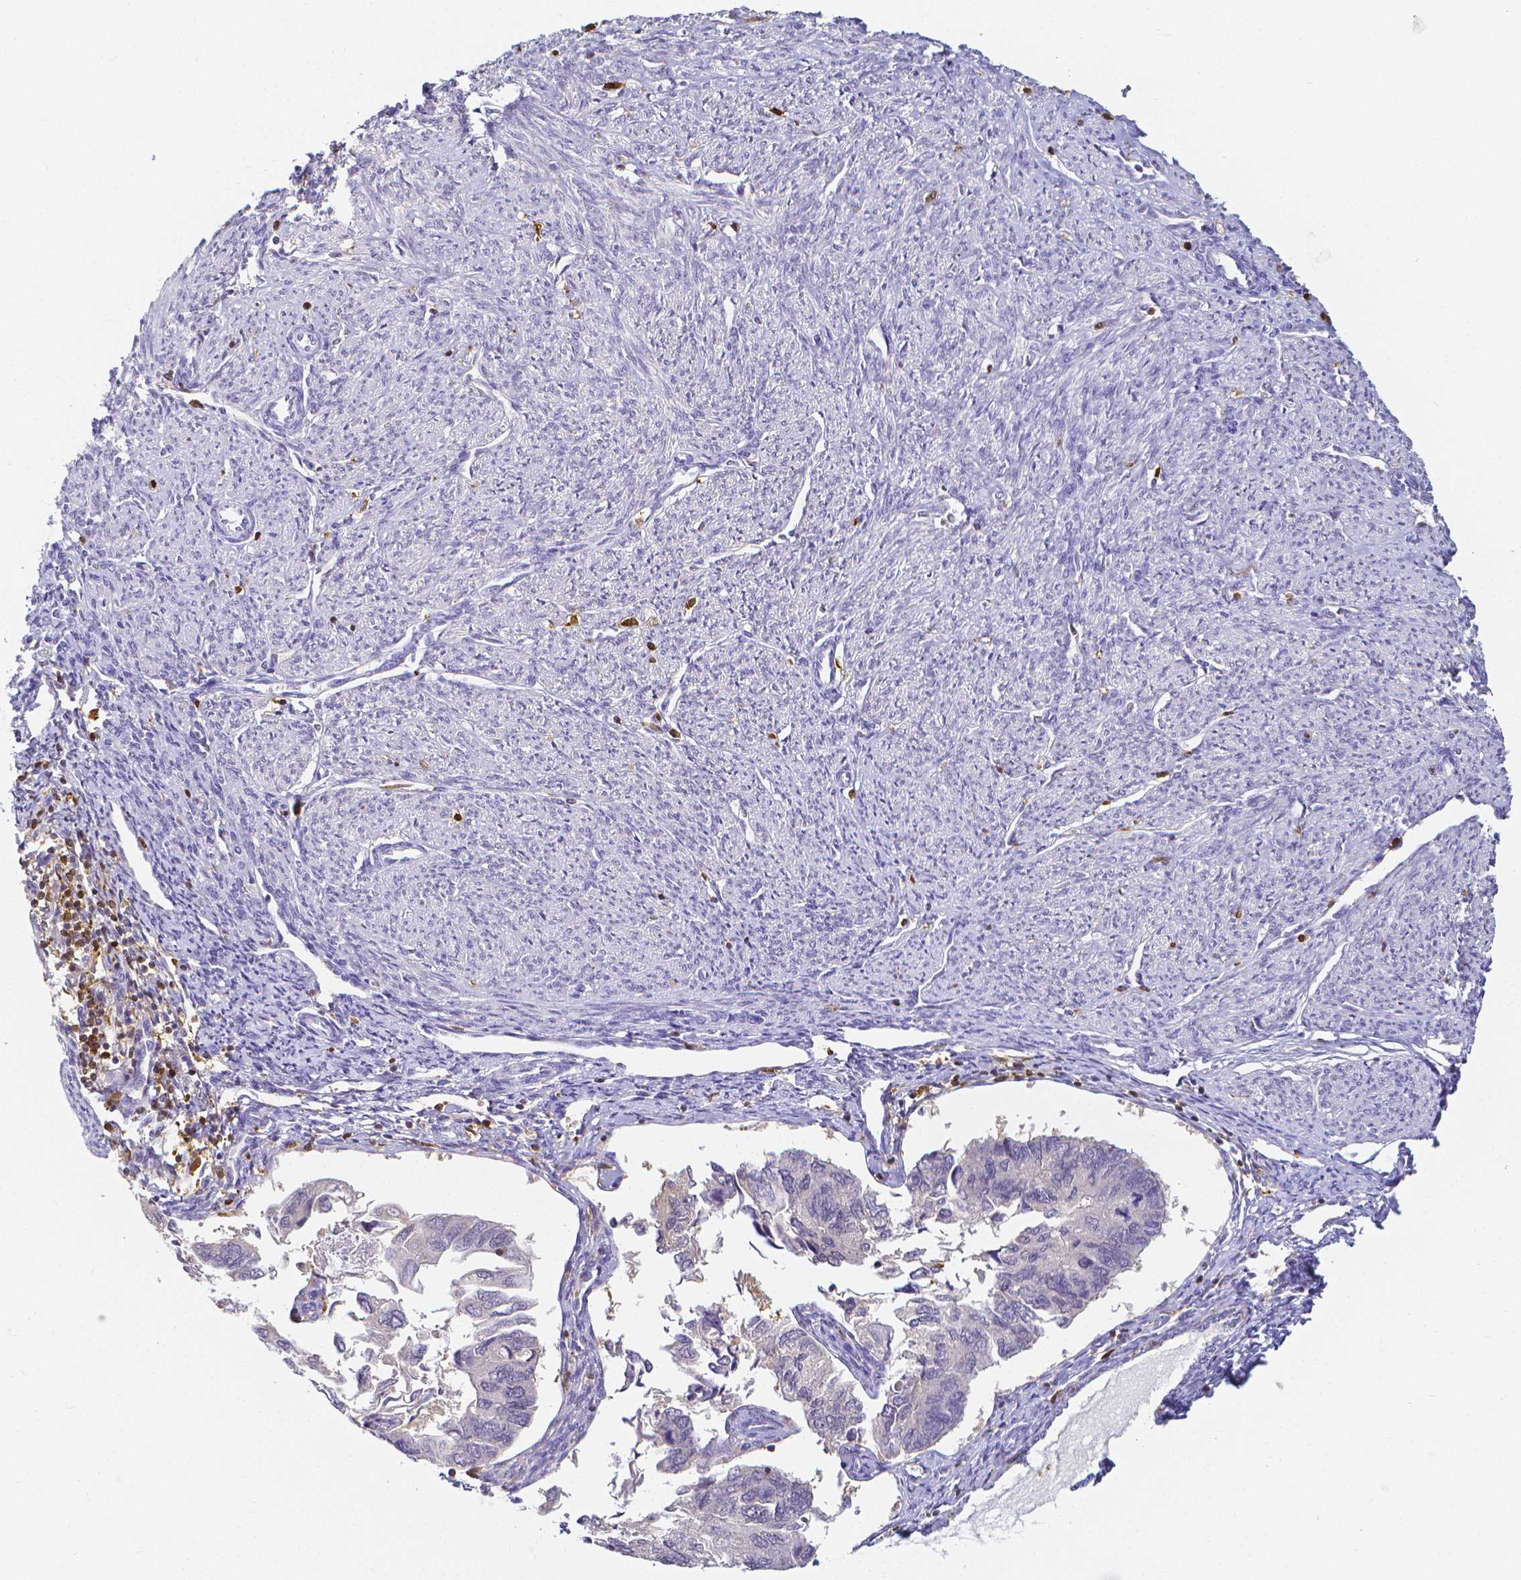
{"staining": {"intensity": "negative", "quantity": "none", "location": "none"}, "tissue": "endometrial cancer", "cell_type": "Tumor cells", "image_type": "cancer", "snomed": [{"axis": "morphology", "description": "Carcinoma, NOS"}, {"axis": "topography", "description": "Uterus"}], "caption": "This is a photomicrograph of immunohistochemistry staining of carcinoma (endometrial), which shows no staining in tumor cells. (Brightfield microscopy of DAB immunohistochemistry (IHC) at high magnification).", "gene": "COTL1", "patient": {"sex": "female", "age": 76}}